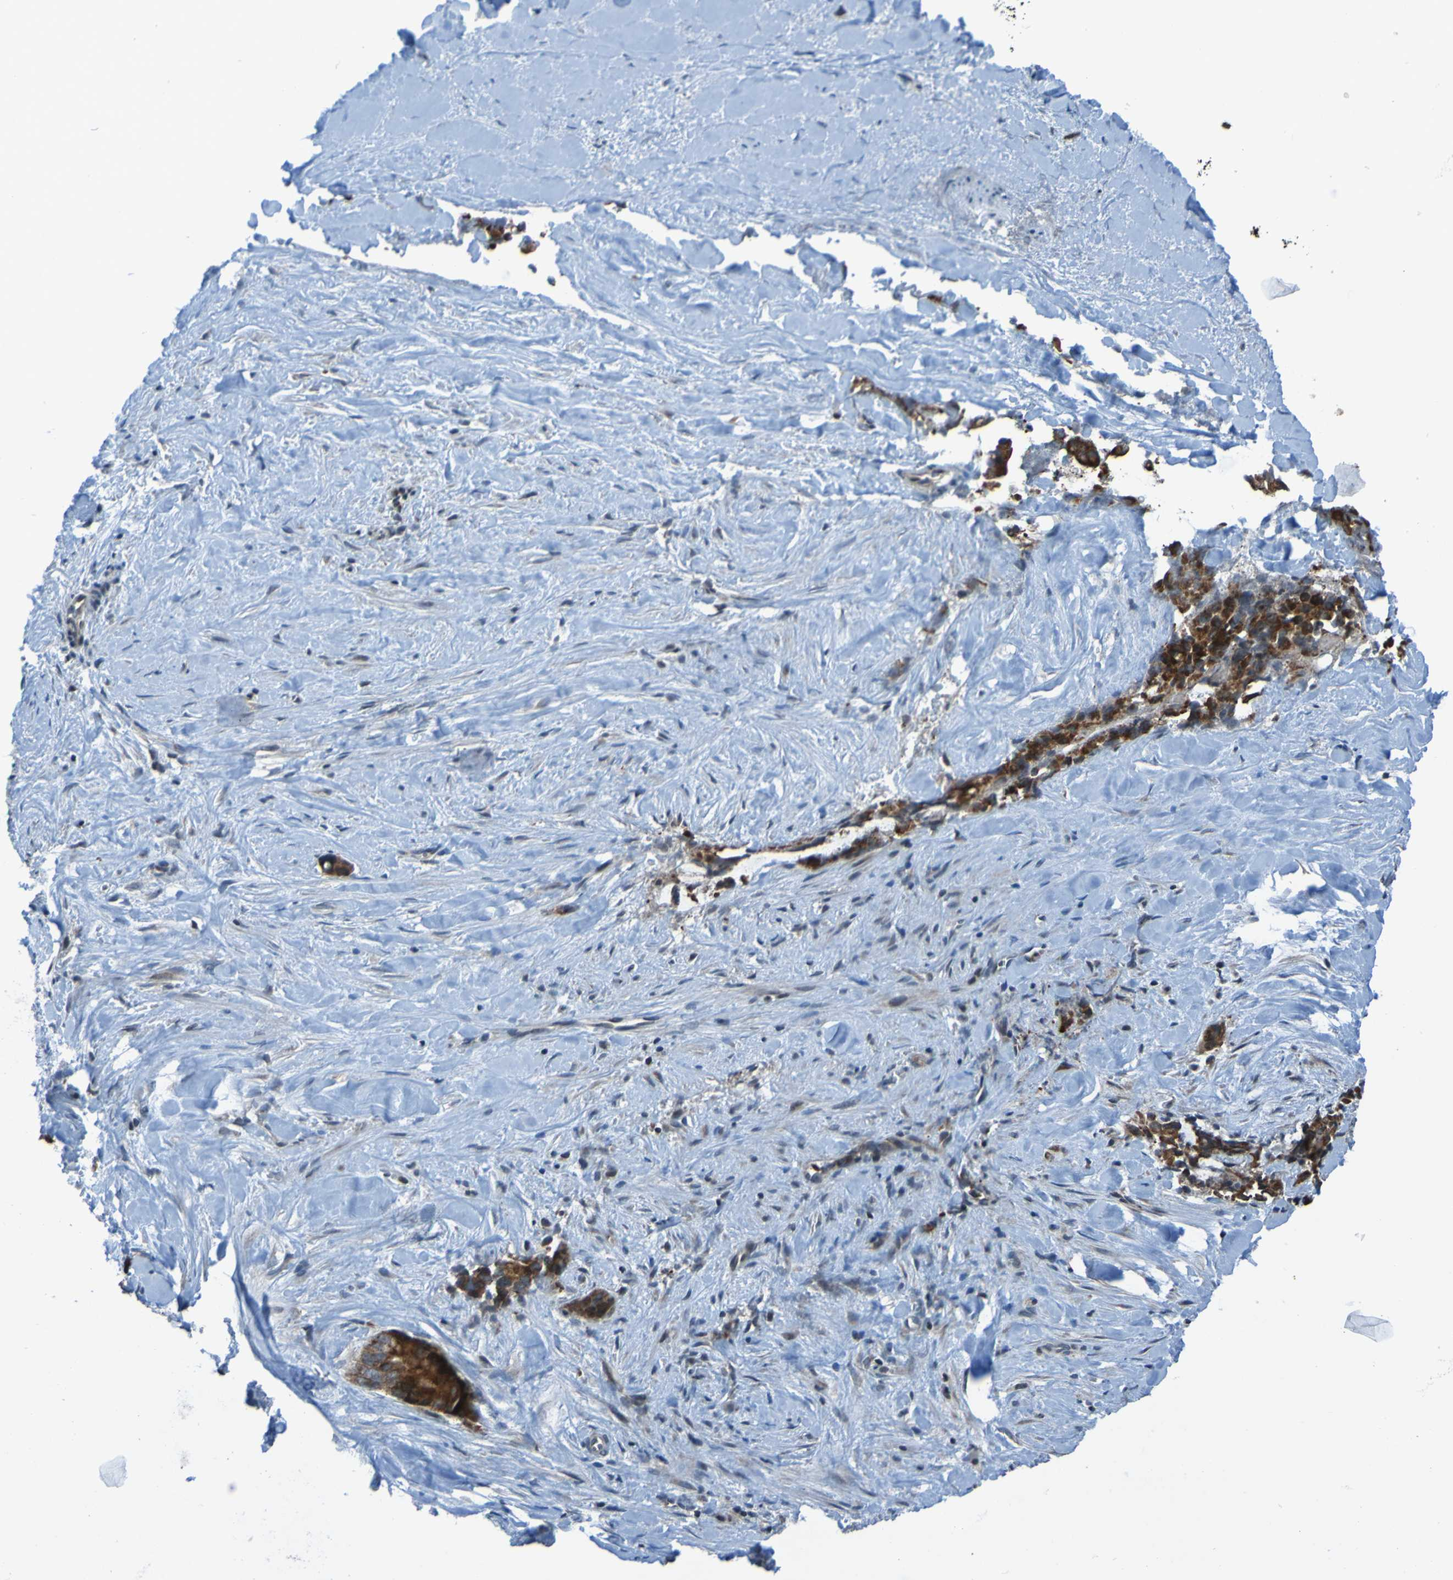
{"staining": {"intensity": "strong", "quantity": ">75%", "location": "cytoplasmic/membranous"}, "tissue": "liver cancer", "cell_type": "Tumor cells", "image_type": "cancer", "snomed": [{"axis": "morphology", "description": "Cholangiocarcinoma"}, {"axis": "topography", "description": "Liver"}], "caption": "A brown stain shows strong cytoplasmic/membranous positivity of a protein in human liver cancer (cholangiocarcinoma) tumor cells.", "gene": "UNG", "patient": {"sex": "female", "age": 55}}